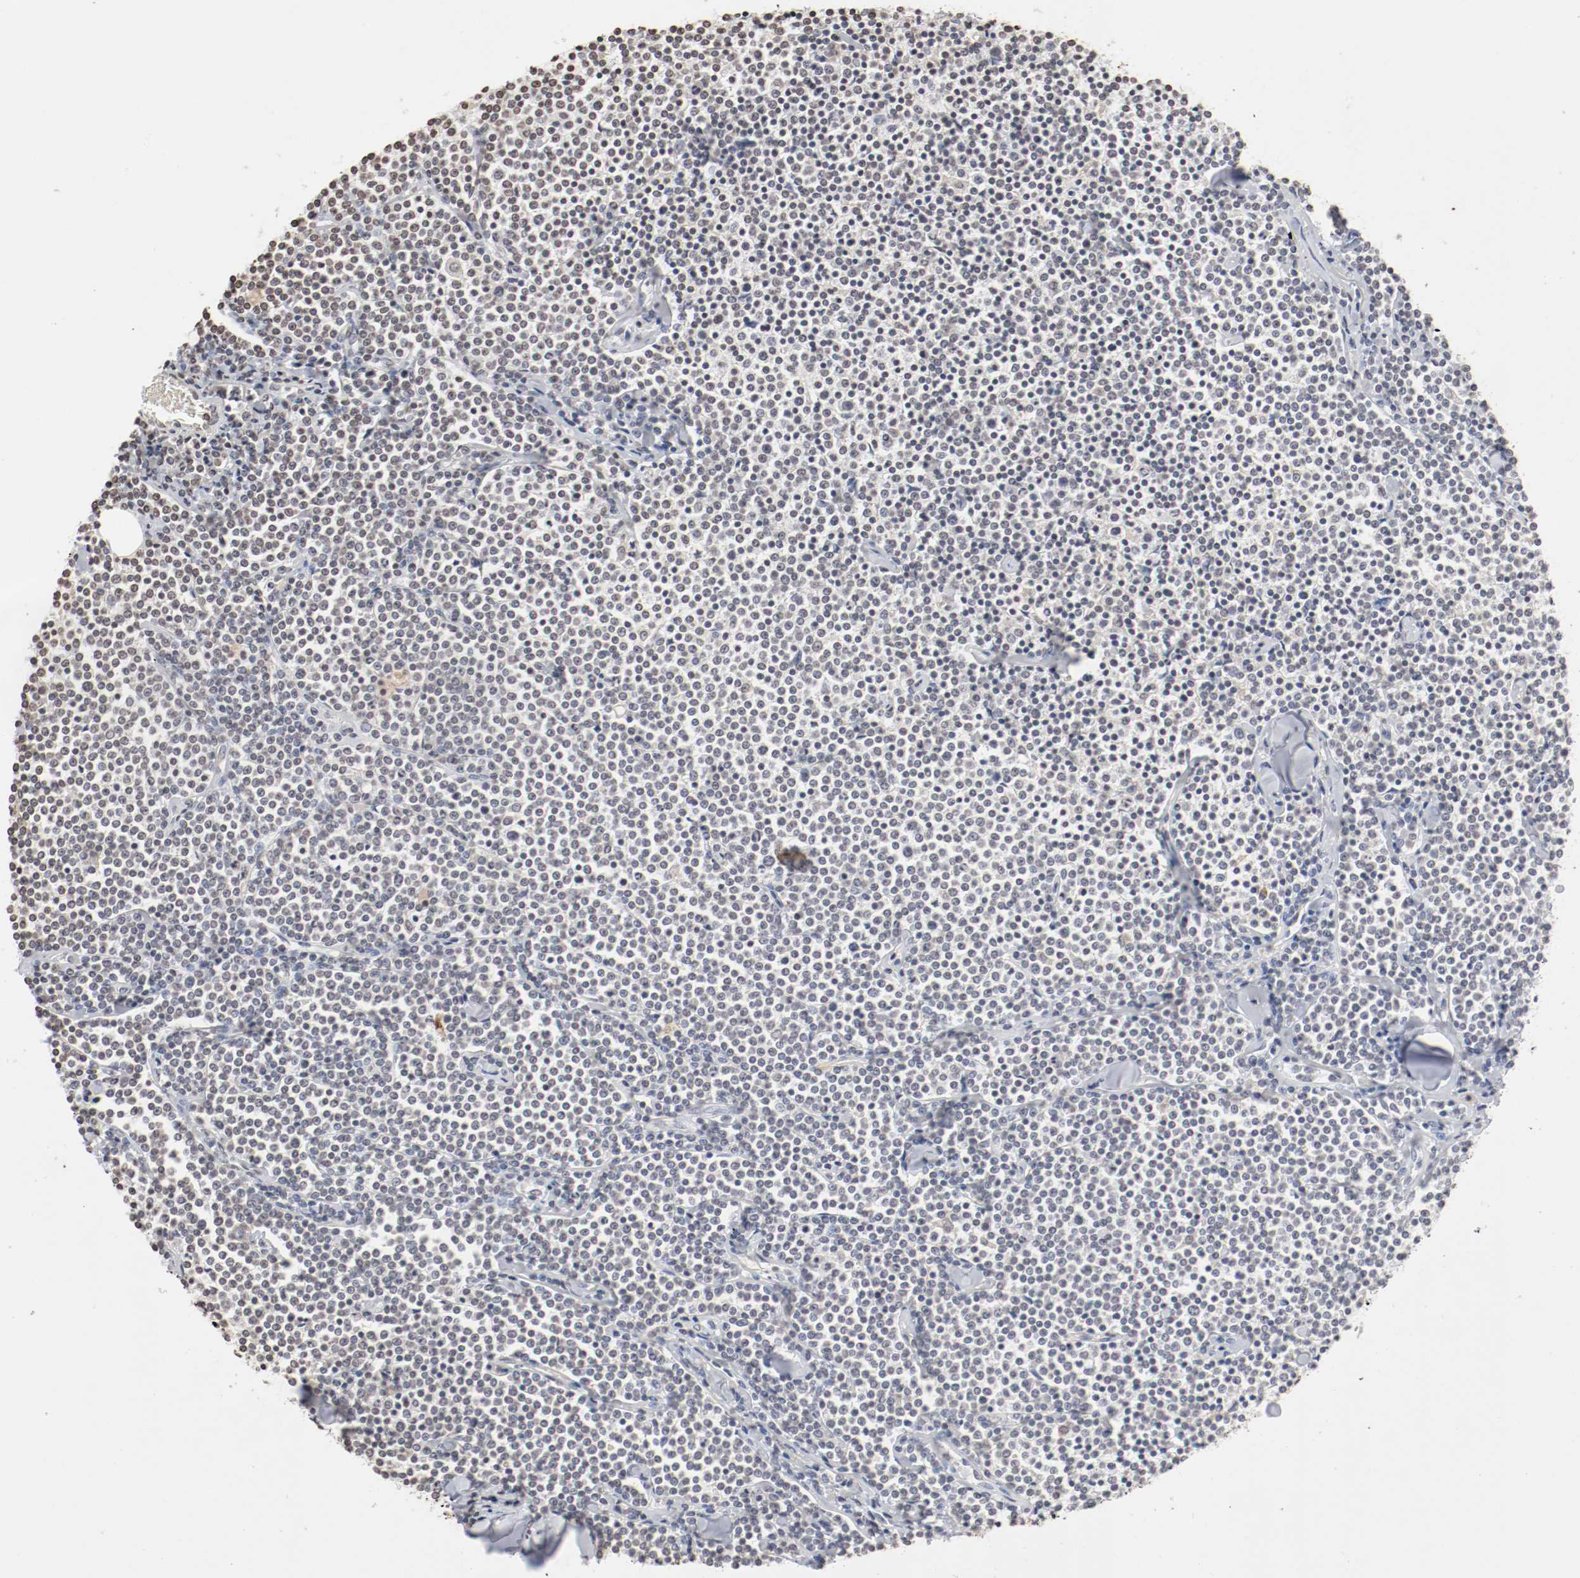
{"staining": {"intensity": "negative", "quantity": "none", "location": "none"}, "tissue": "lymphoma", "cell_type": "Tumor cells", "image_type": "cancer", "snomed": [{"axis": "morphology", "description": "Malignant lymphoma, non-Hodgkin's type, Low grade"}, {"axis": "topography", "description": "Soft tissue"}], "caption": "A photomicrograph of human lymphoma is negative for staining in tumor cells. The staining is performed using DAB brown chromogen with nuclei counter-stained in using hematoxylin.", "gene": "WASL", "patient": {"sex": "male", "age": 92}}